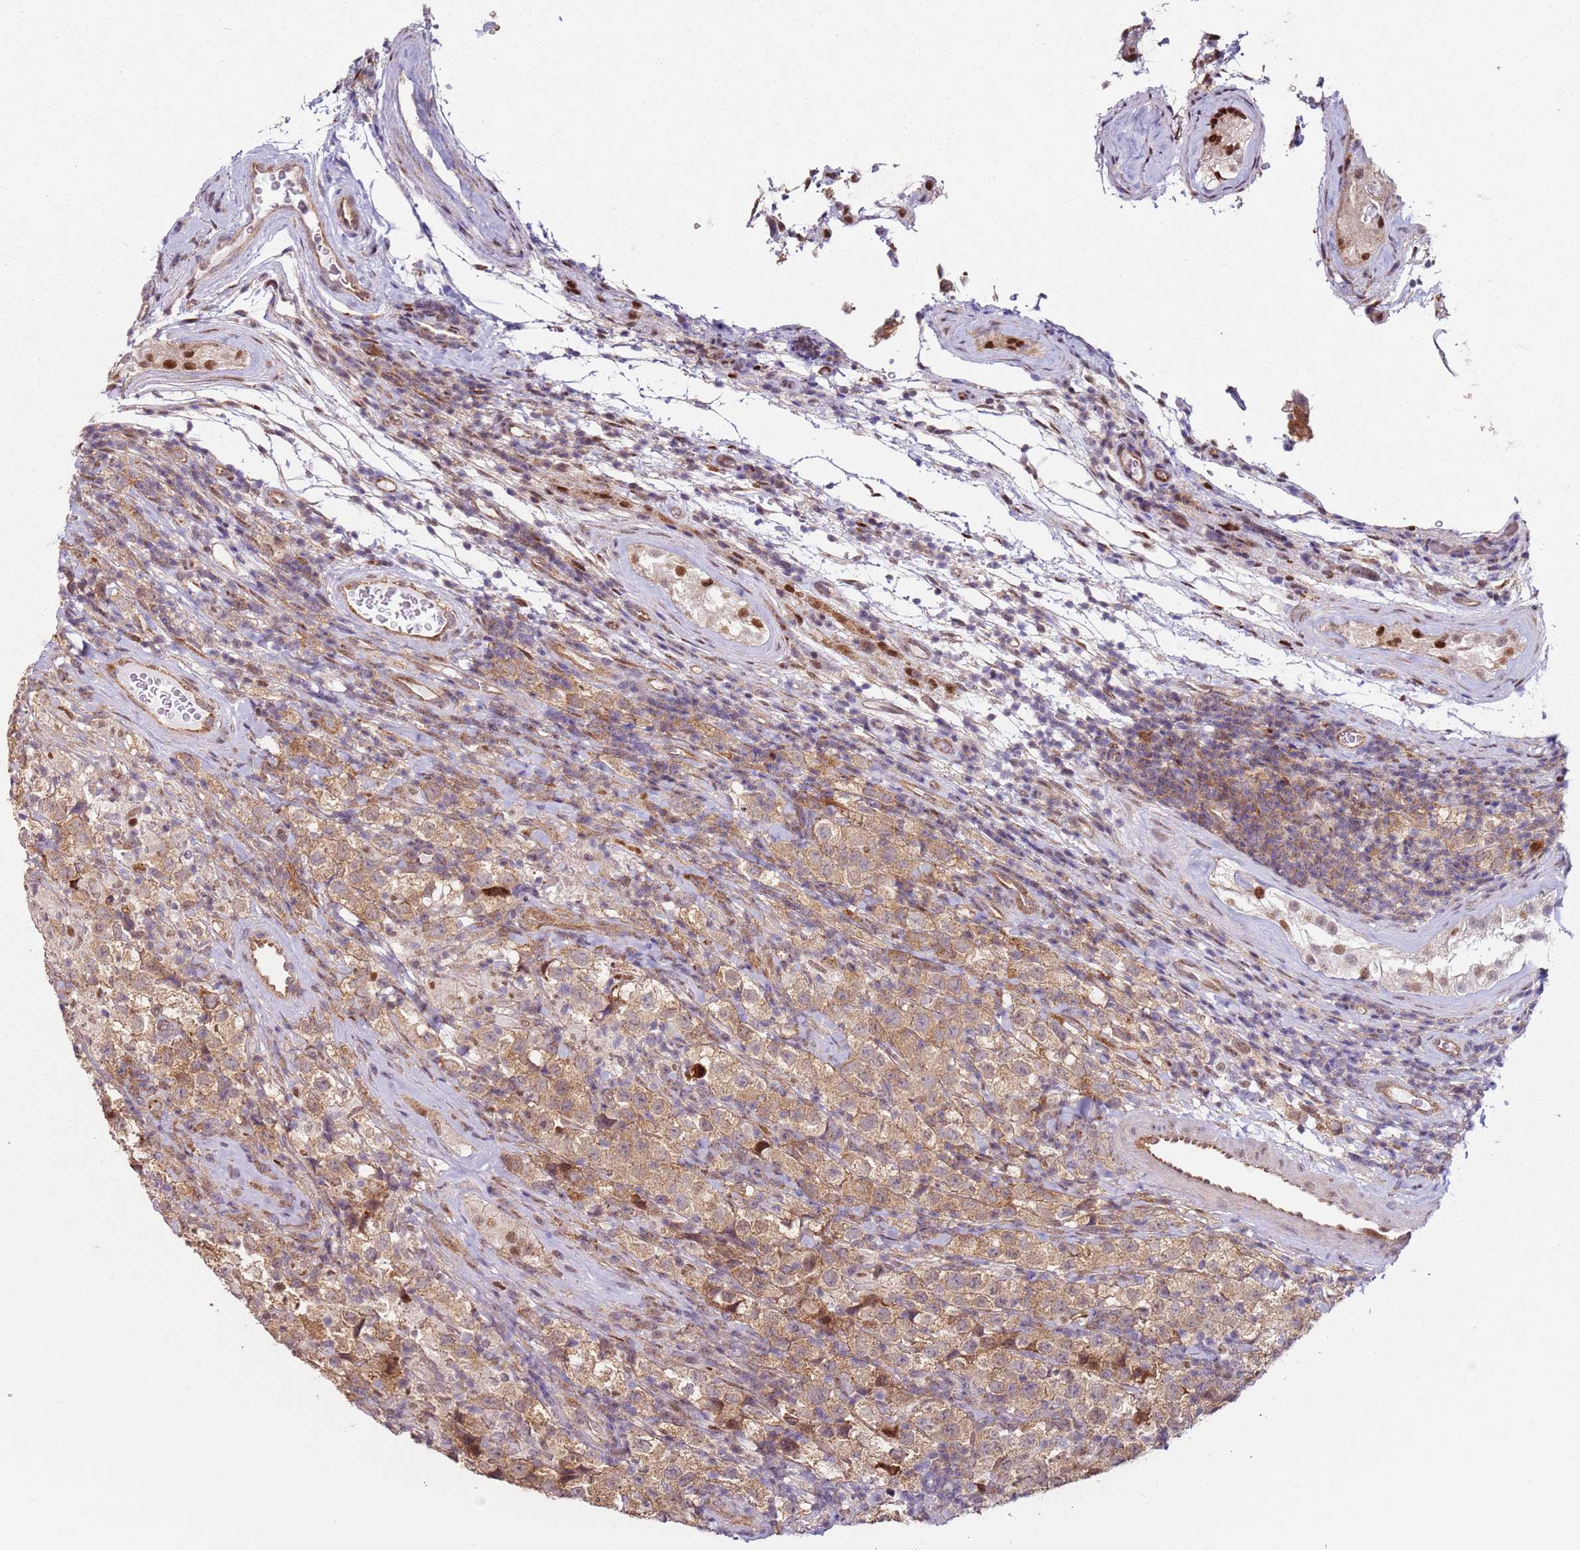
{"staining": {"intensity": "moderate", "quantity": ">75%", "location": "cytoplasmic/membranous"}, "tissue": "testis cancer", "cell_type": "Tumor cells", "image_type": "cancer", "snomed": [{"axis": "morphology", "description": "Seminoma, NOS"}, {"axis": "morphology", "description": "Carcinoma, Embryonal, NOS"}, {"axis": "topography", "description": "Testis"}], "caption": "IHC micrograph of neoplastic tissue: human testis cancer stained using IHC shows medium levels of moderate protein expression localized specifically in the cytoplasmic/membranous of tumor cells, appearing as a cytoplasmic/membranous brown color.", "gene": "PSMD4", "patient": {"sex": "male", "age": 41}}